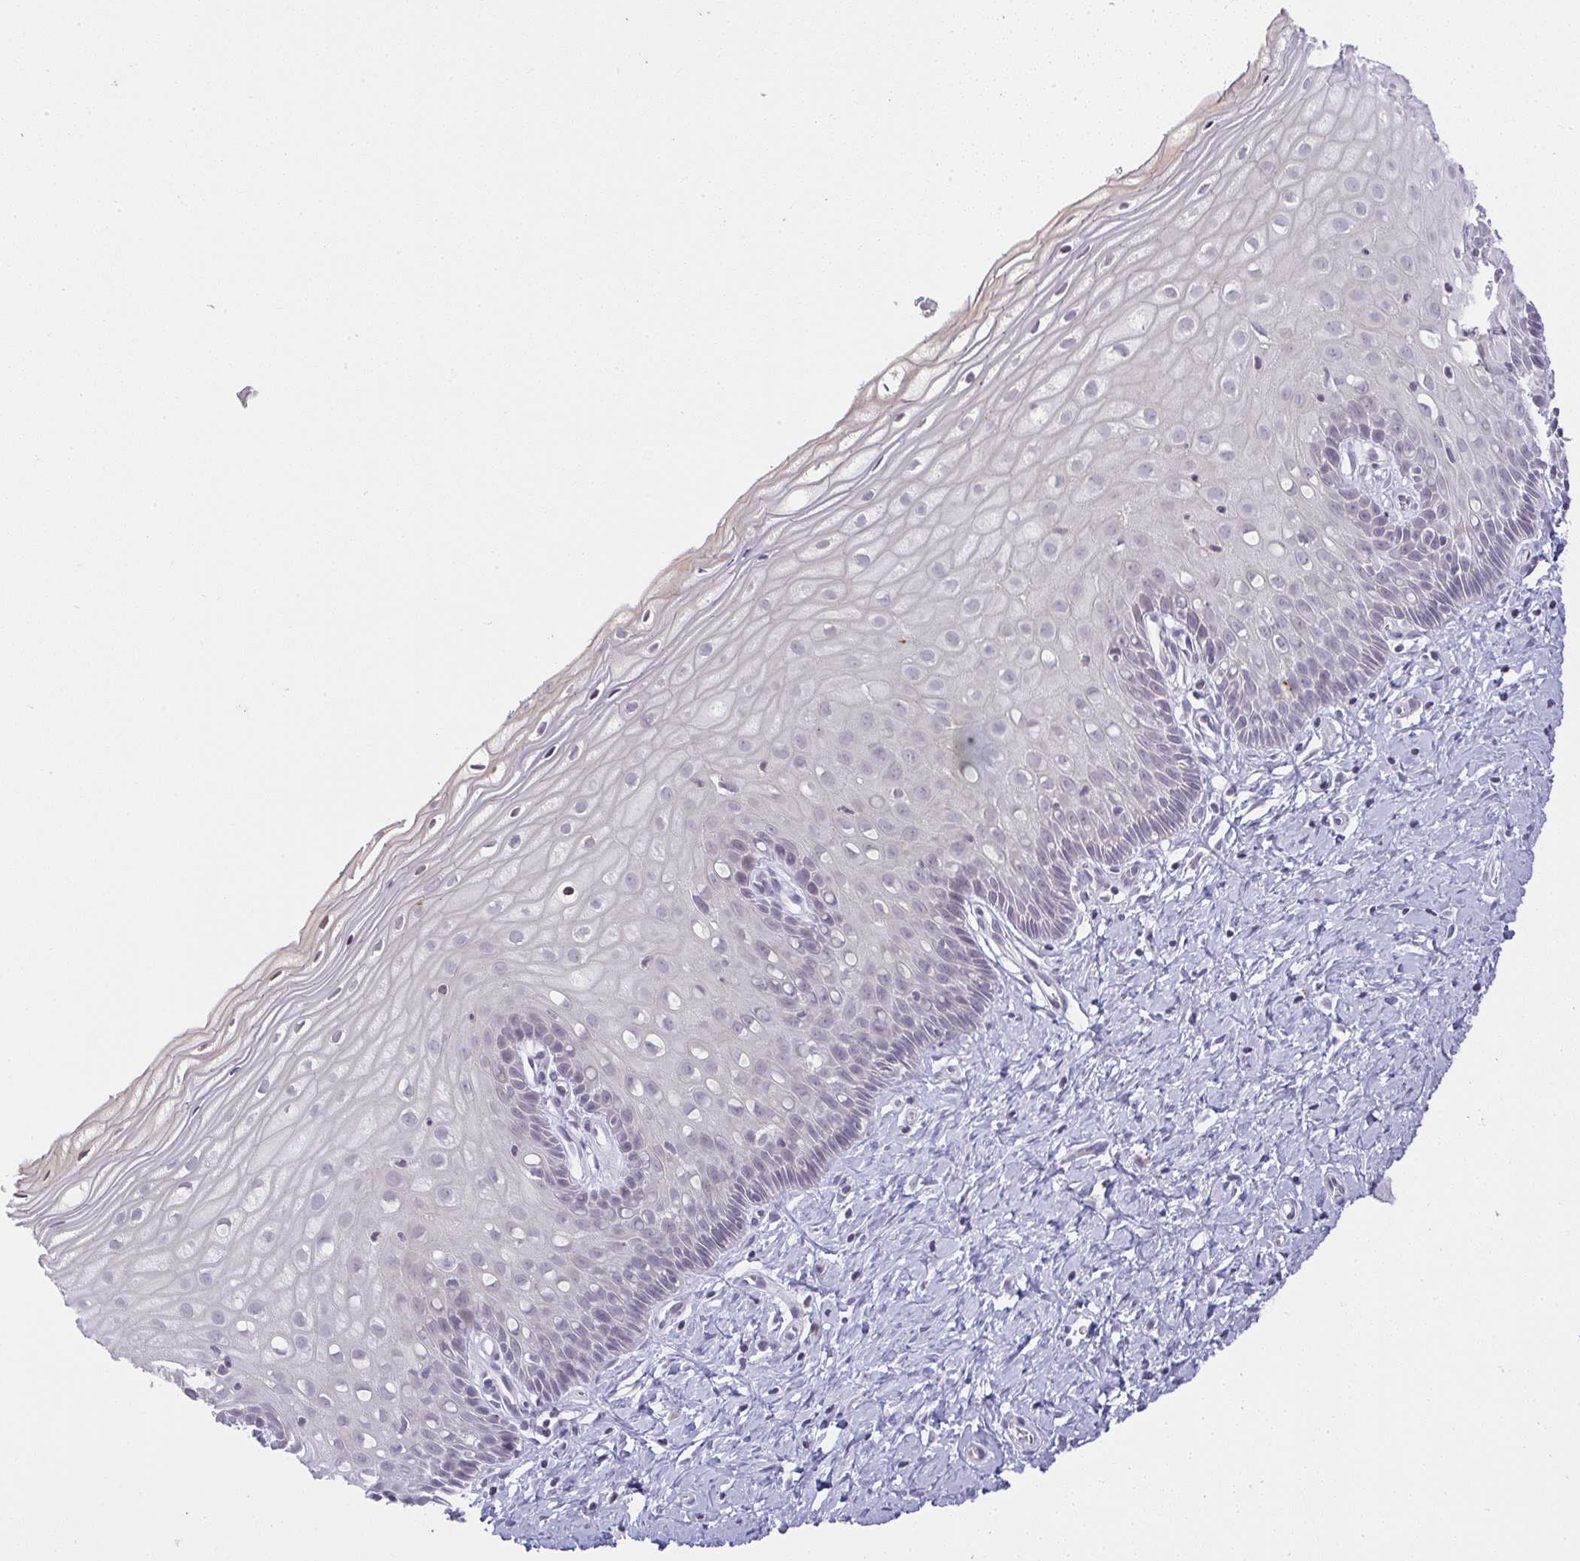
{"staining": {"intensity": "negative", "quantity": "none", "location": "none"}, "tissue": "cervix", "cell_type": "Glandular cells", "image_type": "normal", "snomed": [{"axis": "morphology", "description": "Normal tissue, NOS"}, {"axis": "topography", "description": "Cervix"}], "caption": "Protein analysis of normal cervix displays no significant positivity in glandular cells.", "gene": "CACNA1S", "patient": {"sex": "female", "age": 37}}